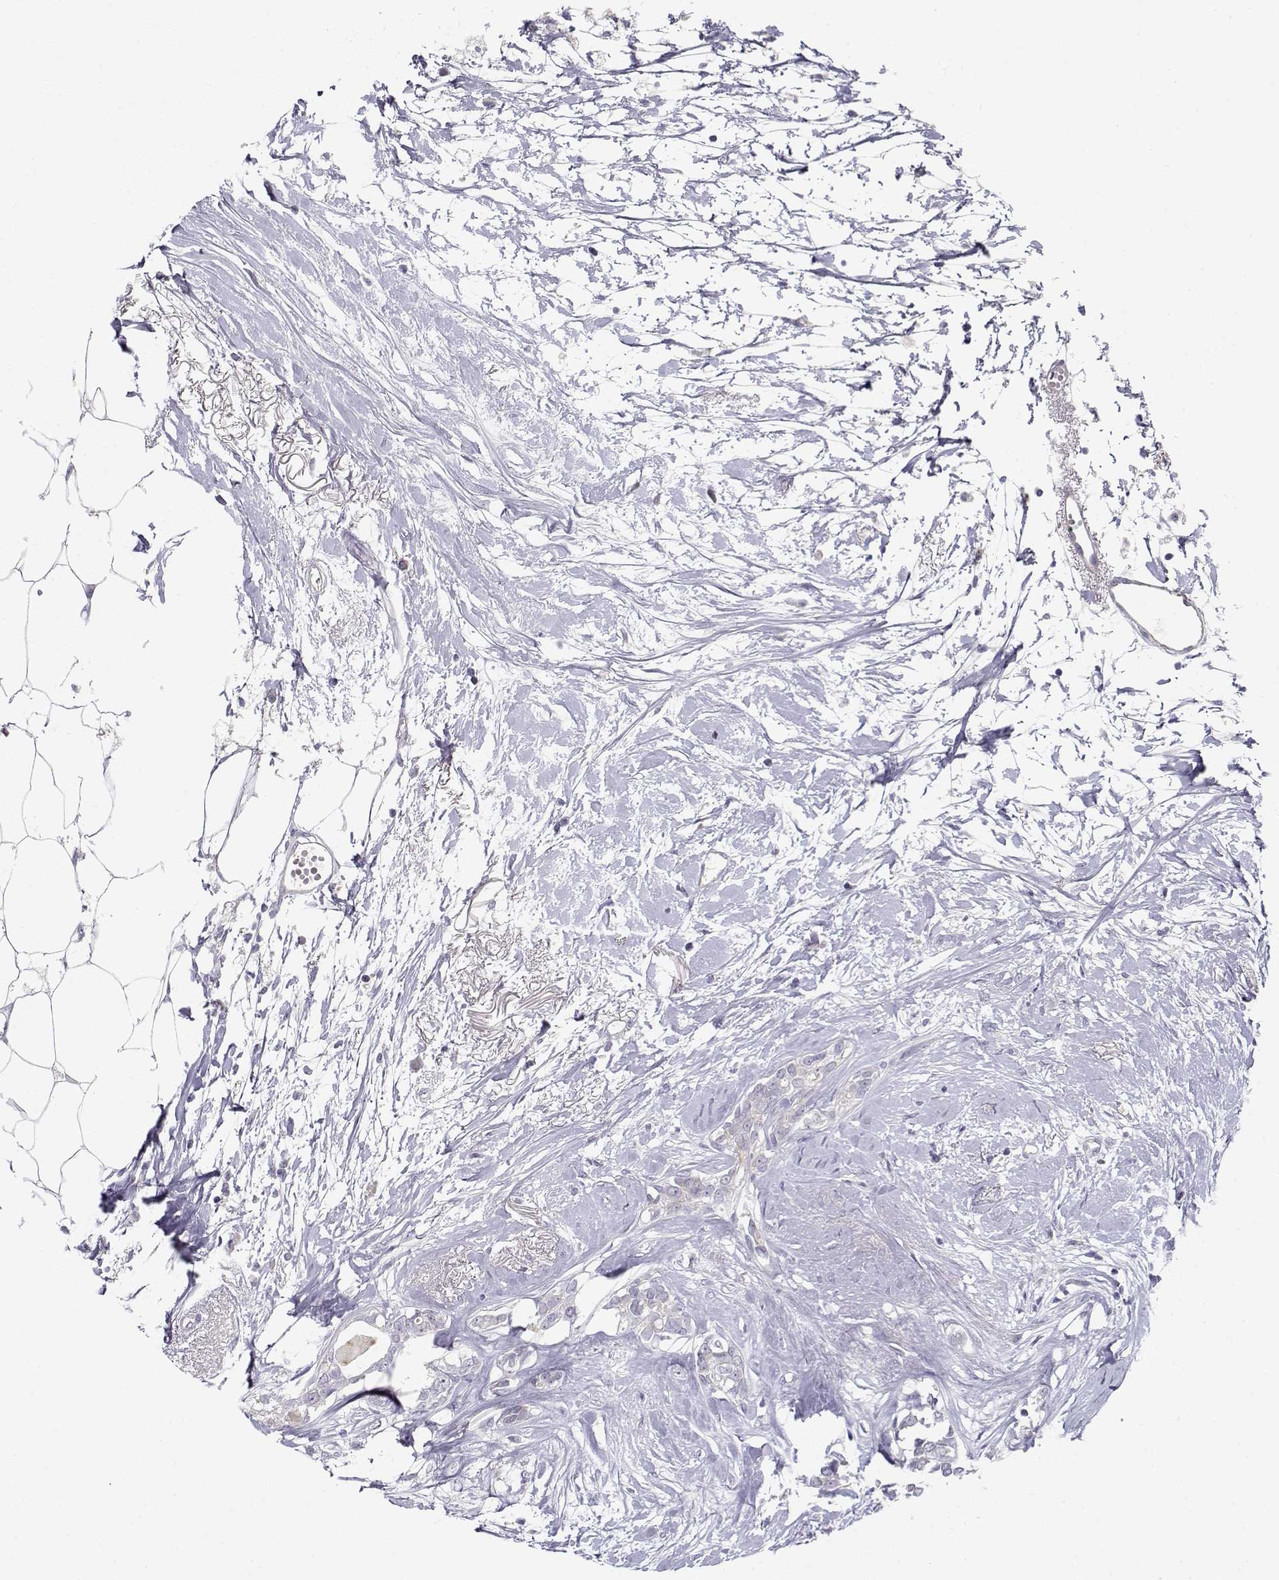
{"staining": {"intensity": "negative", "quantity": "none", "location": "none"}, "tissue": "breast cancer", "cell_type": "Tumor cells", "image_type": "cancer", "snomed": [{"axis": "morphology", "description": "Duct carcinoma"}, {"axis": "topography", "description": "Breast"}], "caption": "Histopathology image shows no significant protein positivity in tumor cells of breast intraductal carcinoma. Nuclei are stained in blue.", "gene": "DDX25", "patient": {"sex": "female", "age": 40}}